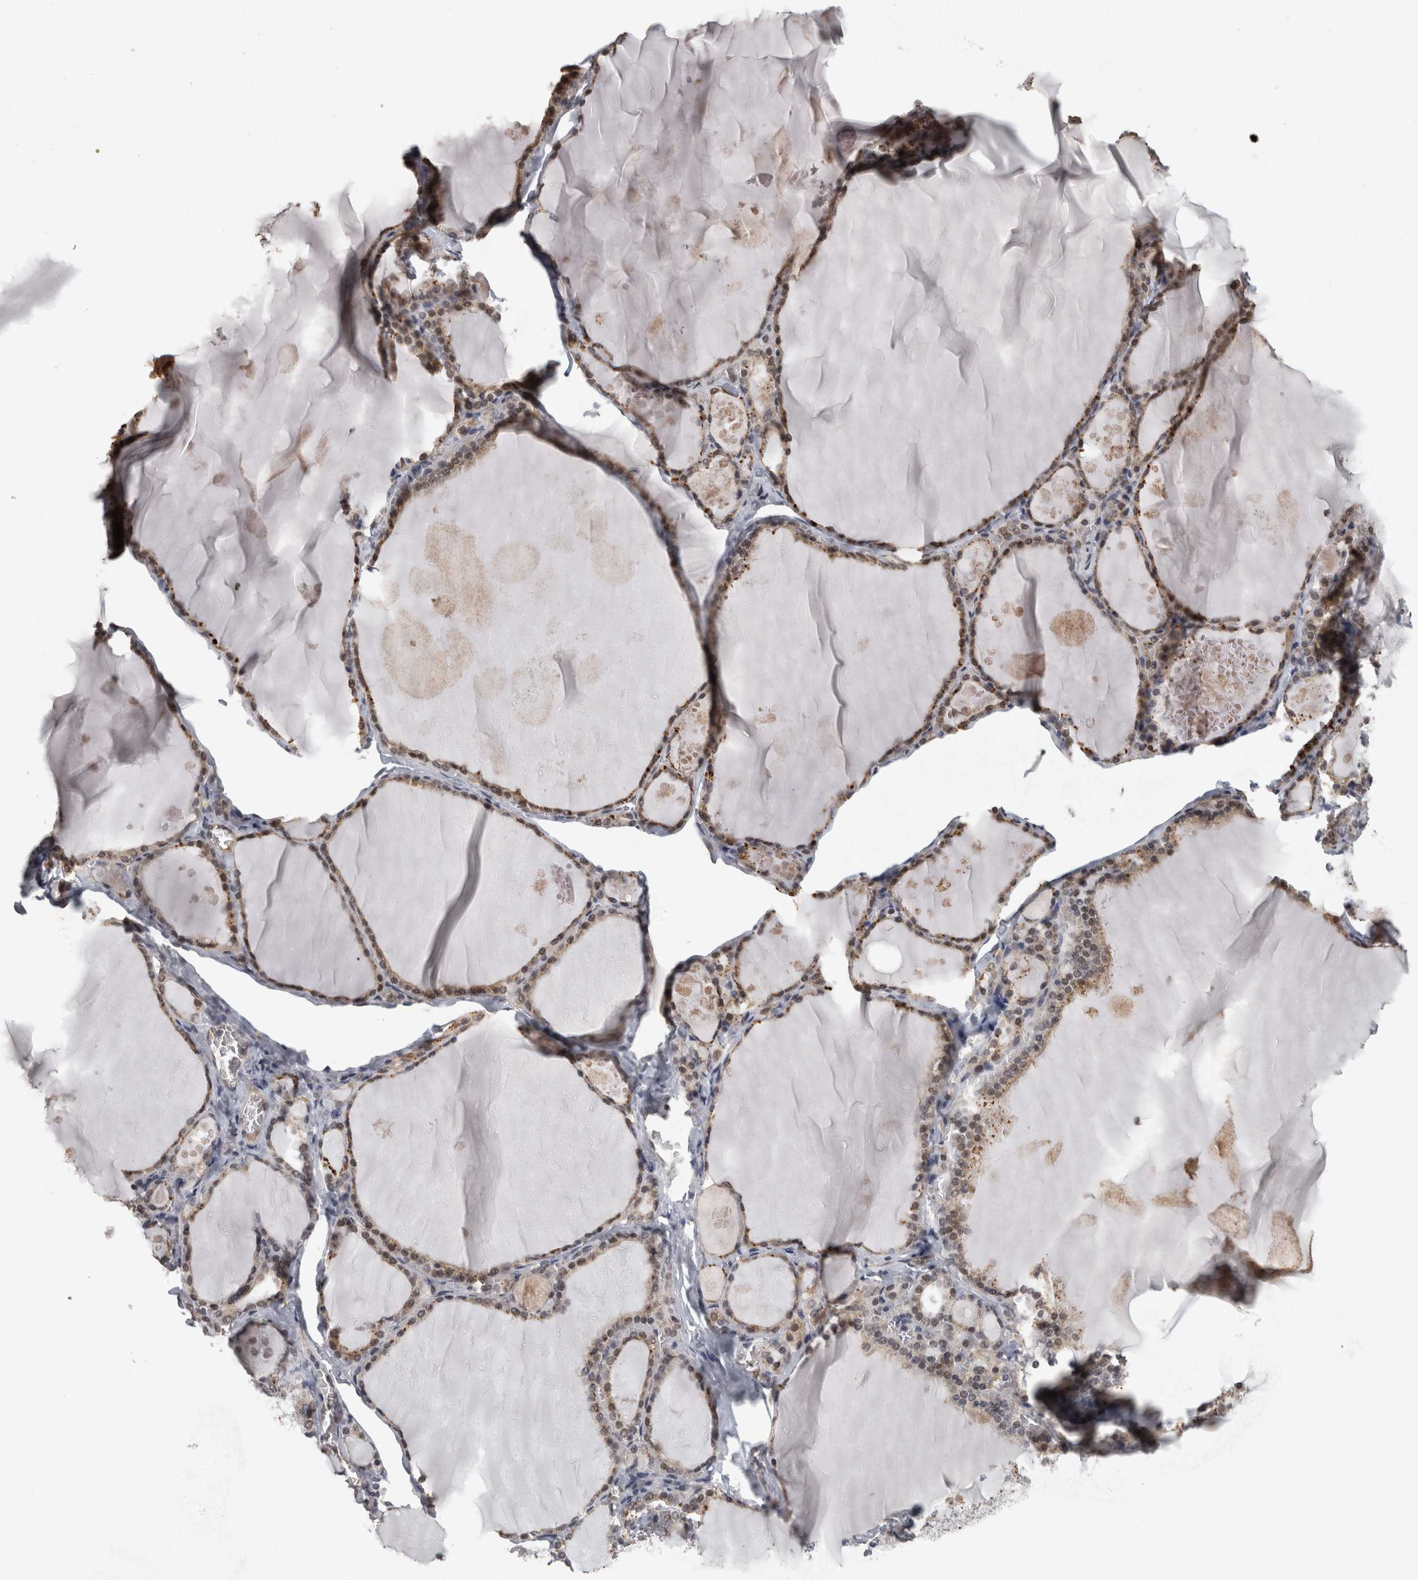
{"staining": {"intensity": "weak", "quantity": ">75%", "location": "cytoplasmic/membranous,nuclear"}, "tissue": "thyroid gland", "cell_type": "Glandular cells", "image_type": "normal", "snomed": [{"axis": "morphology", "description": "Normal tissue, NOS"}, {"axis": "topography", "description": "Thyroid gland"}], "caption": "Immunohistochemical staining of unremarkable human thyroid gland demonstrates weak cytoplasmic/membranous,nuclear protein staining in about >75% of glandular cells.", "gene": "MEP1A", "patient": {"sex": "male", "age": 56}}